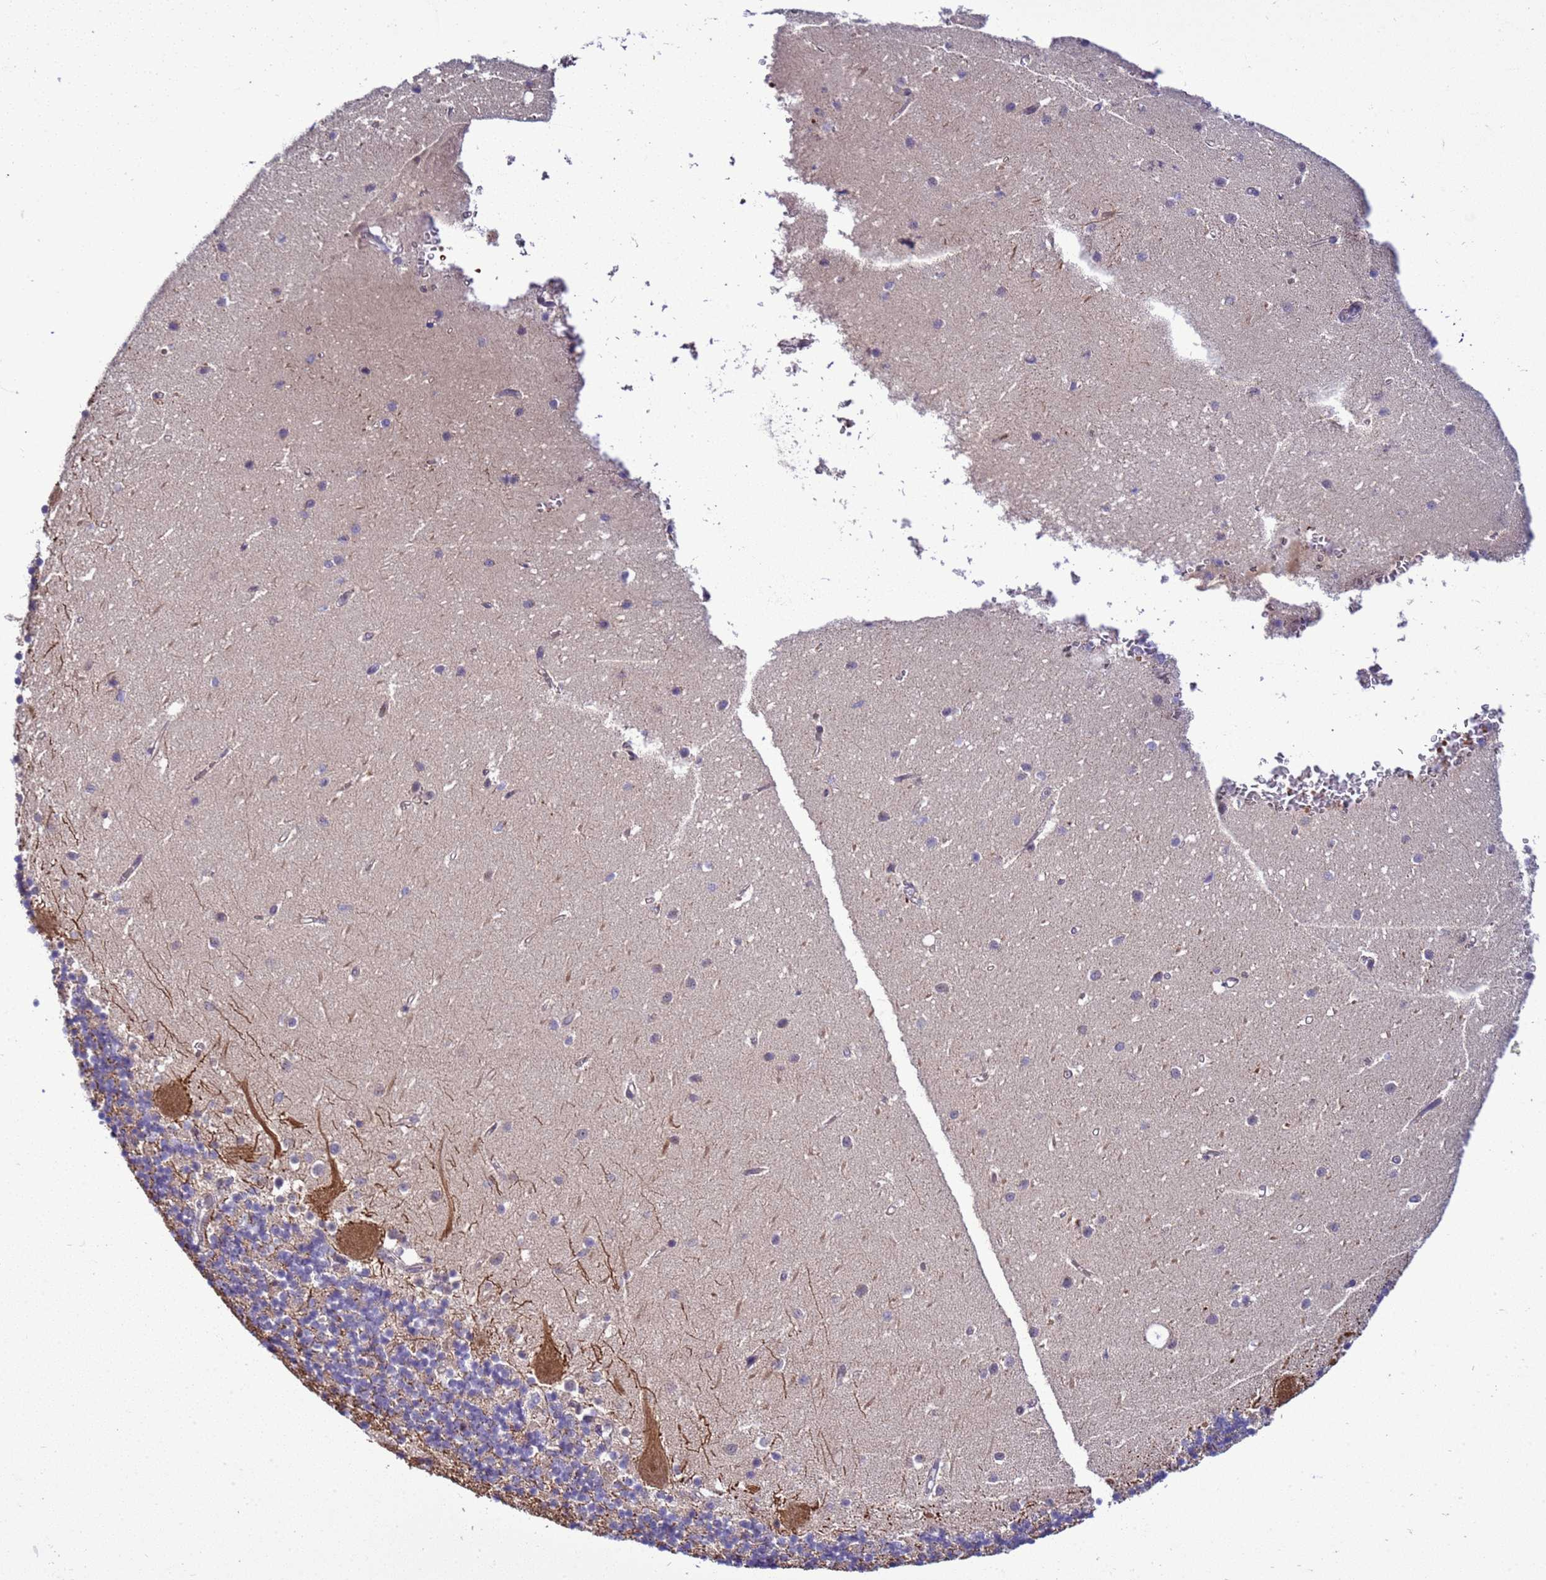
{"staining": {"intensity": "strong", "quantity": "<25%", "location": "cytoplasmic/membranous"}, "tissue": "cerebellum", "cell_type": "Cells in granular layer", "image_type": "normal", "snomed": [{"axis": "morphology", "description": "Normal tissue, NOS"}, {"axis": "topography", "description": "Cerebellum"}], "caption": "Immunohistochemical staining of unremarkable human cerebellum exhibits strong cytoplasmic/membranous protein positivity in approximately <25% of cells in granular layer. (Stains: DAB (3,3'-diaminobenzidine) in brown, nuclei in blue, Microscopy: brightfield microscopy at high magnification).", "gene": "GEN1", "patient": {"sex": "male", "age": 54}}